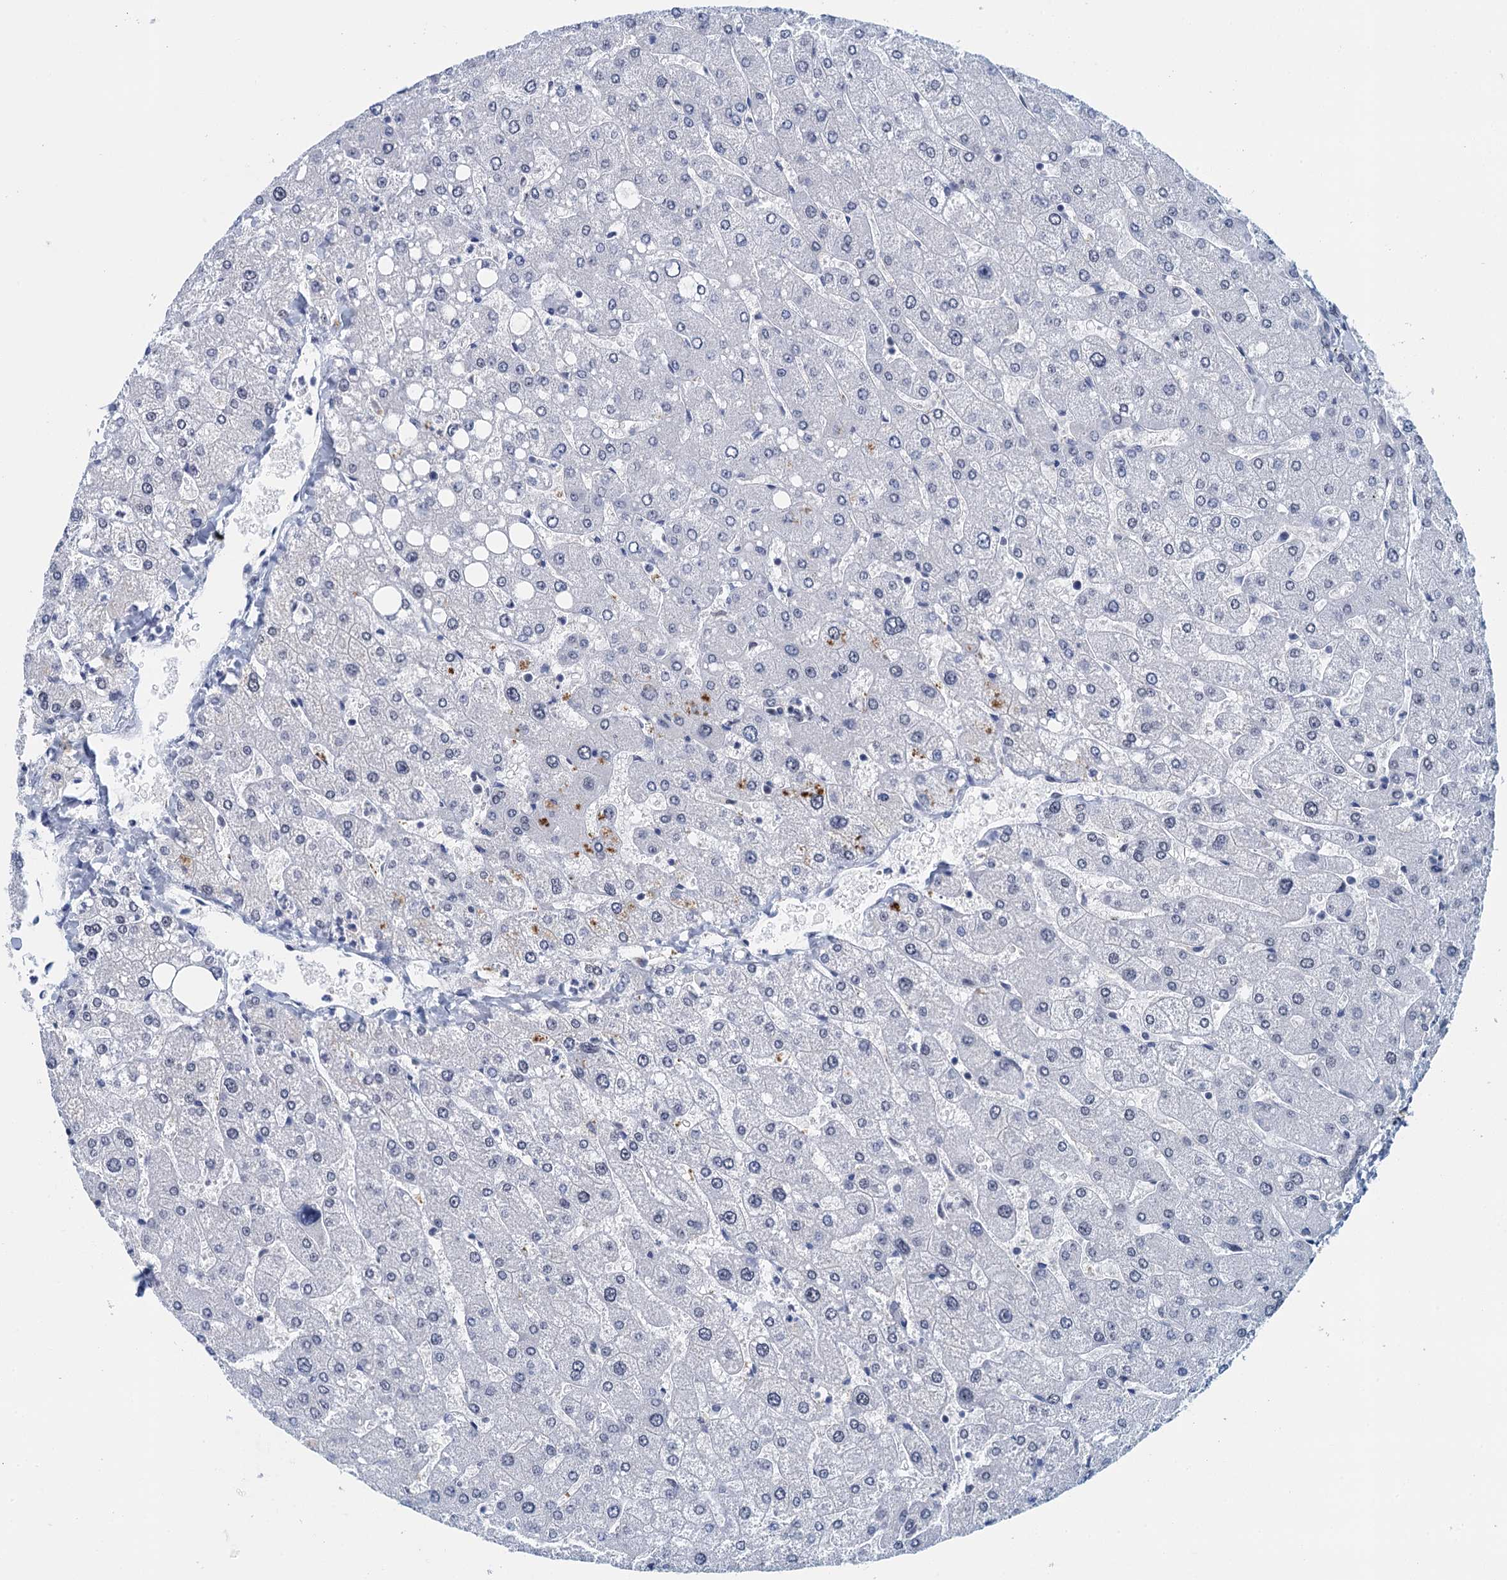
{"staining": {"intensity": "negative", "quantity": "none", "location": "none"}, "tissue": "liver", "cell_type": "Cholangiocytes", "image_type": "normal", "snomed": [{"axis": "morphology", "description": "Normal tissue, NOS"}, {"axis": "topography", "description": "Liver"}], "caption": "Photomicrograph shows no protein positivity in cholangiocytes of normal liver.", "gene": "EPS8L1", "patient": {"sex": "male", "age": 55}}